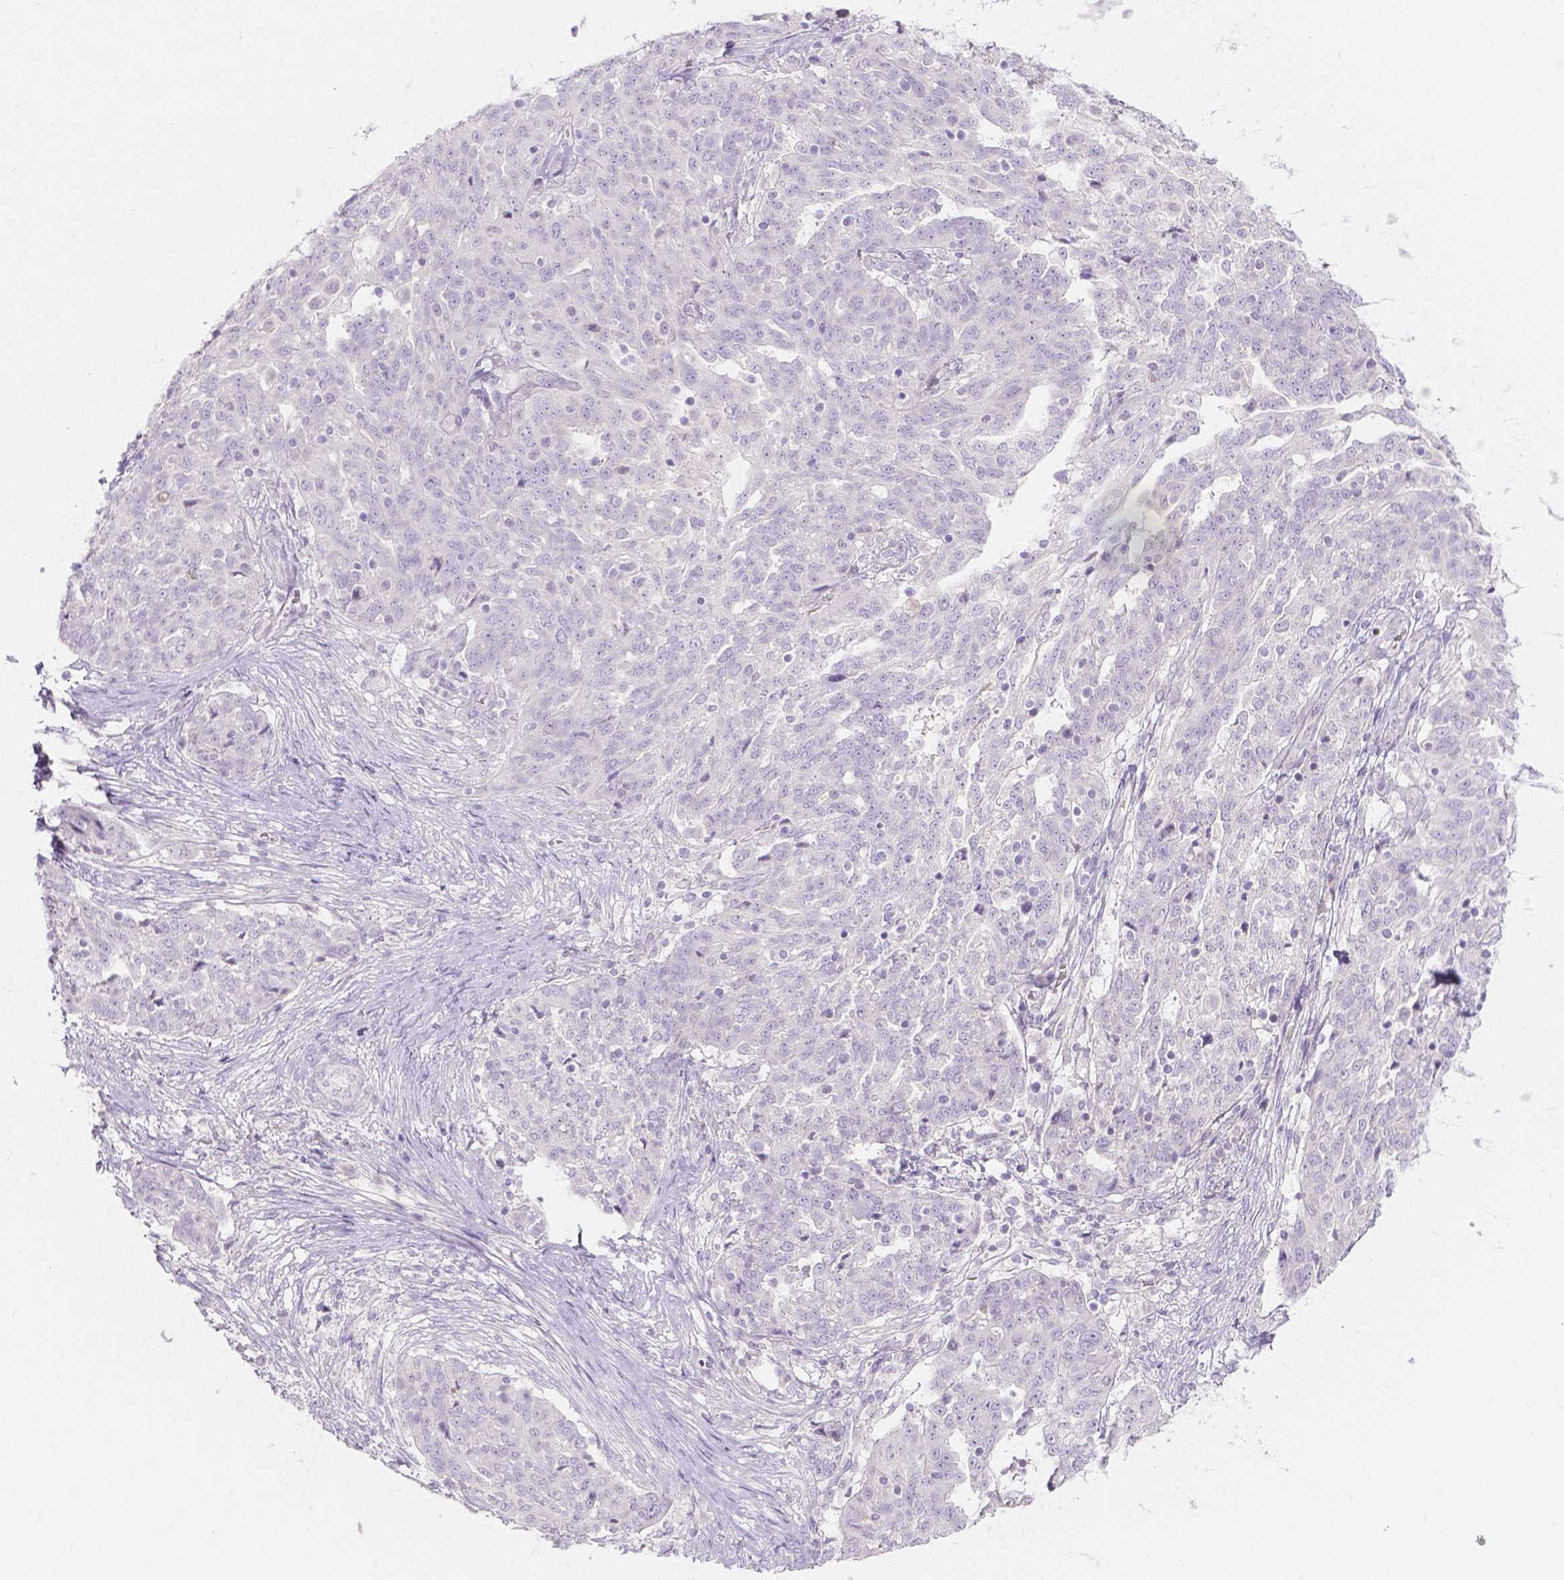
{"staining": {"intensity": "negative", "quantity": "none", "location": "none"}, "tissue": "ovarian cancer", "cell_type": "Tumor cells", "image_type": "cancer", "snomed": [{"axis": "morphology", "description": "Cystadenocarcinoma, serous, NOS"}, {"axis": "topography", "description": "Ovary"}], "caption": "Serous cystadenocarcinoma (ovarian) stained for a protein using immunohistochemistry (IHC) exhibits no expression tumor cells.", "gene": "HTN3", "patient": {"sex": "female", "age": 67}}